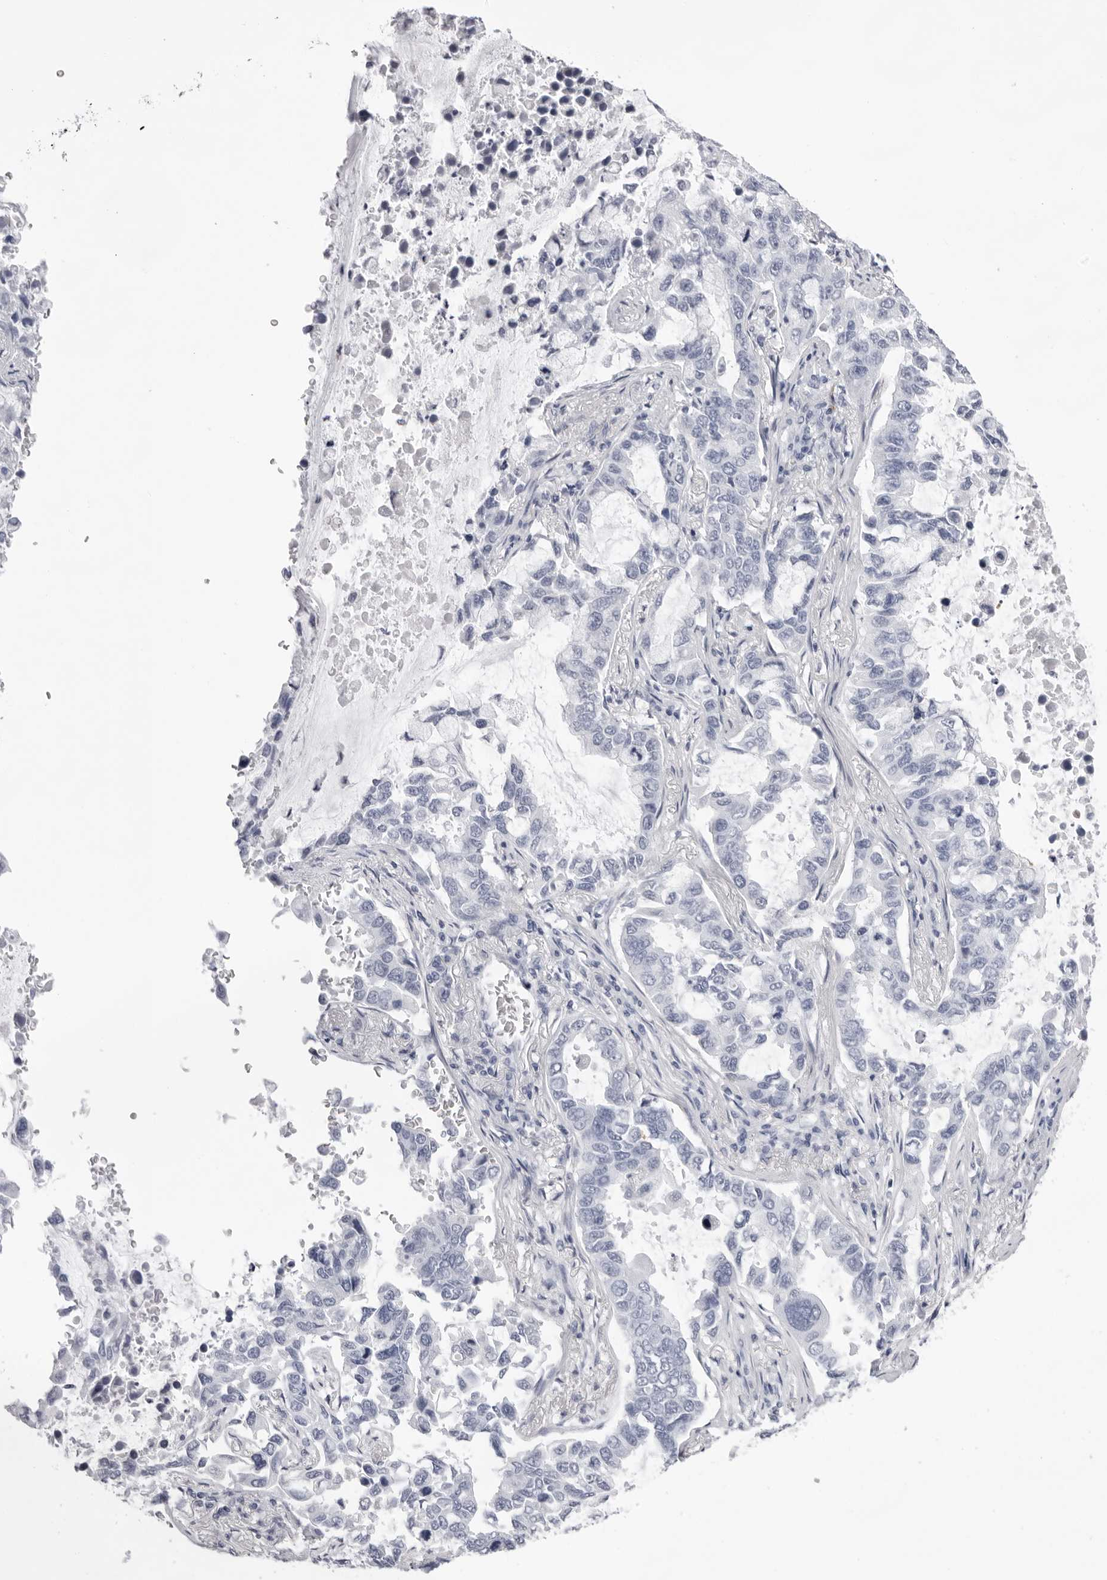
{"staining": {"intensity": "negative", "quantity": "none", "location": "none"}, "tissue": "lung cancer", "cell_type": "Tumor cells", "image_type": "cancer", "snomed": [{"axis": "morphology", "description": "Adenocarcinoma, NOS"}, {"axis": "topography", "description": "Lung"}], "caption": "Tumor cells are negative for brown protein staining in lung cancer.", "gene": "TMOD4", "patient": {"sex": "male", "age": 64}}